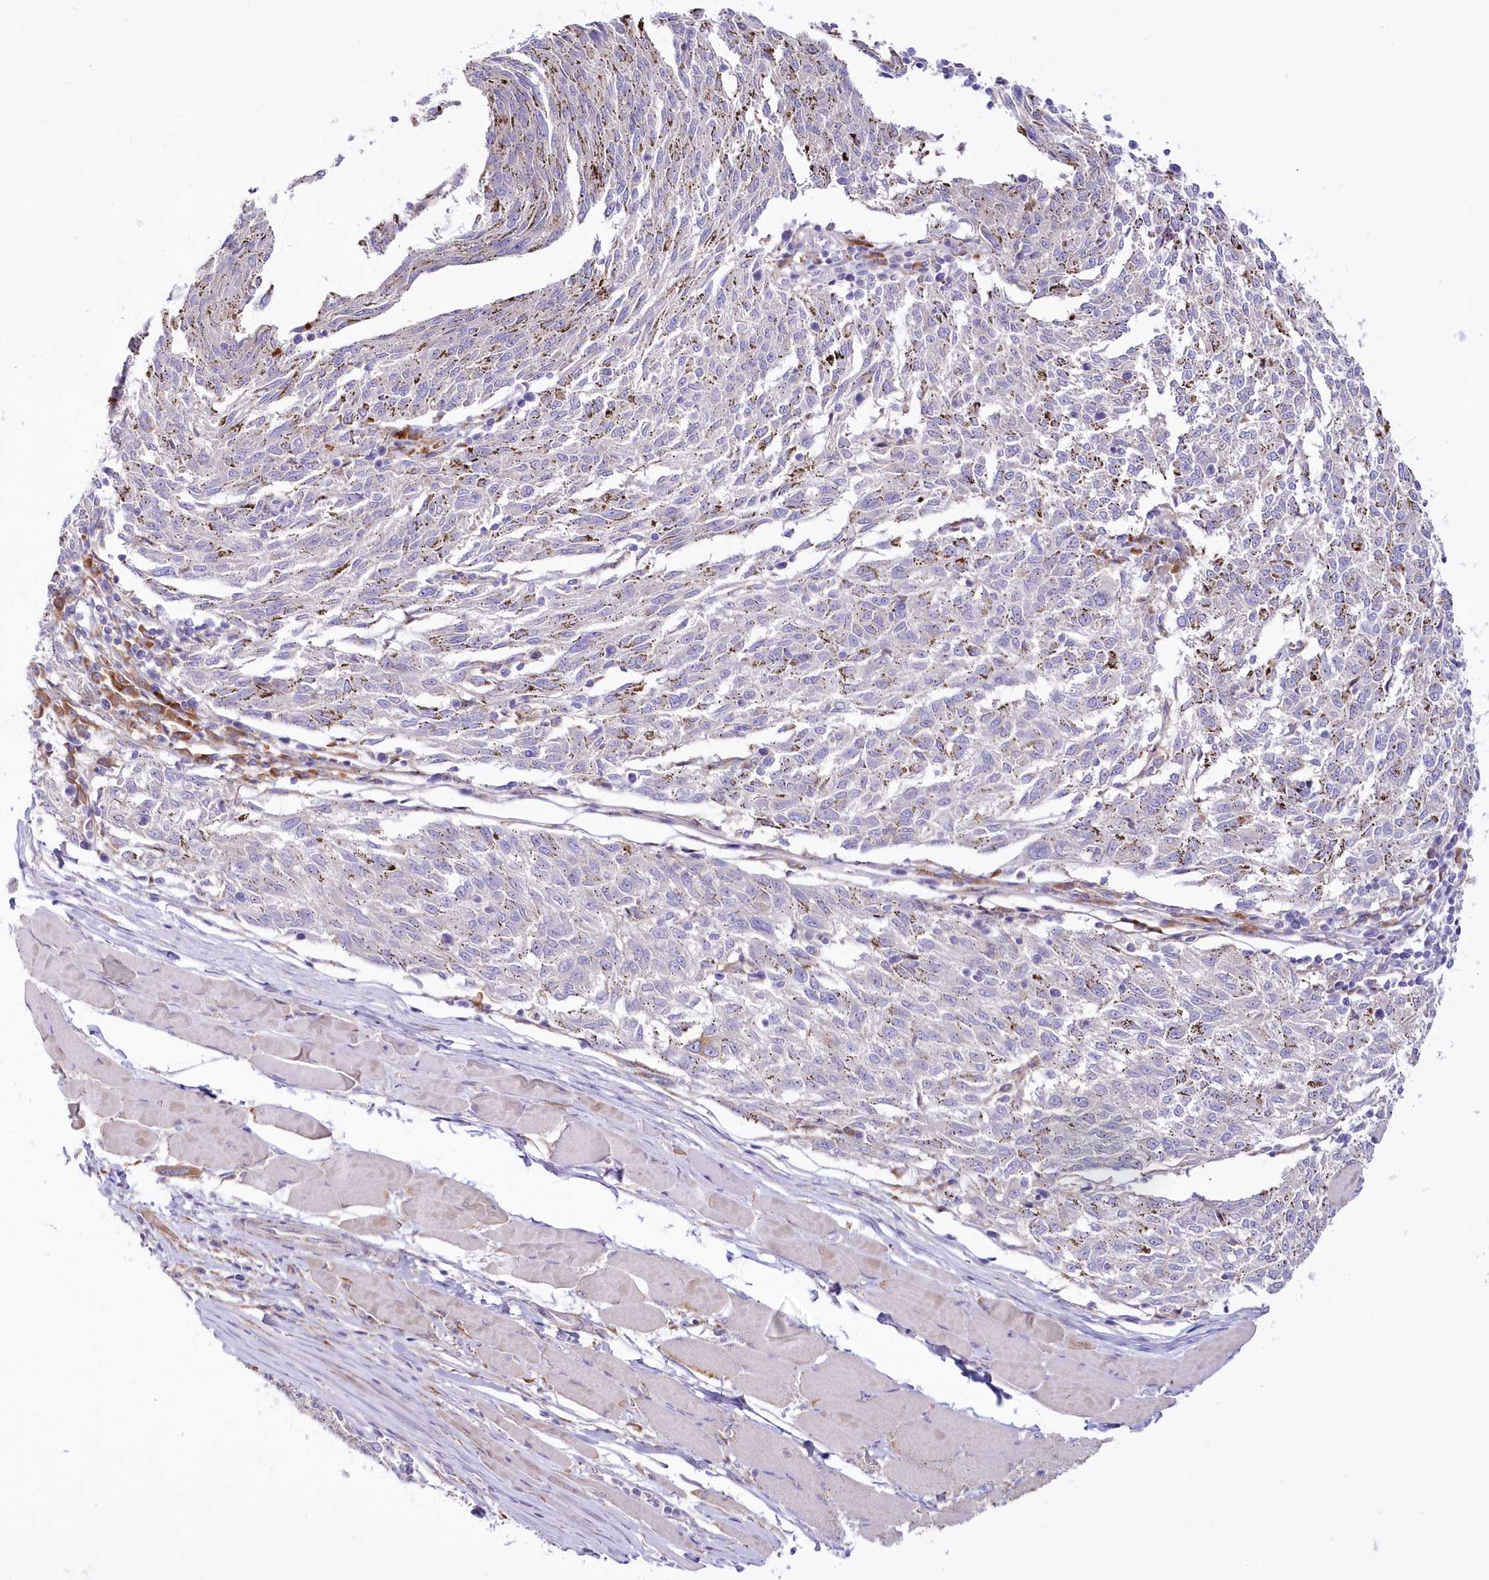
{"staining": {"intensity": "negative", "quantity": "none", "location": "none"}, "tissue": "melanoma", "cell_type": "Tumor cells", "image_type": "cancer", "snomed": [{"axis": "morphology", "description": "Malignant melanoma, NOS"}, {"axis": "topography", "description": "Skin"}], "caption": "DAB (3,3'-diaminobenzidine) immunohistochemical staining of human malignant melanoma exhibits no significant staining in tumor cells.", "gene": "ARFGEF3", "patient": {"sex": "female", "age": 72}}